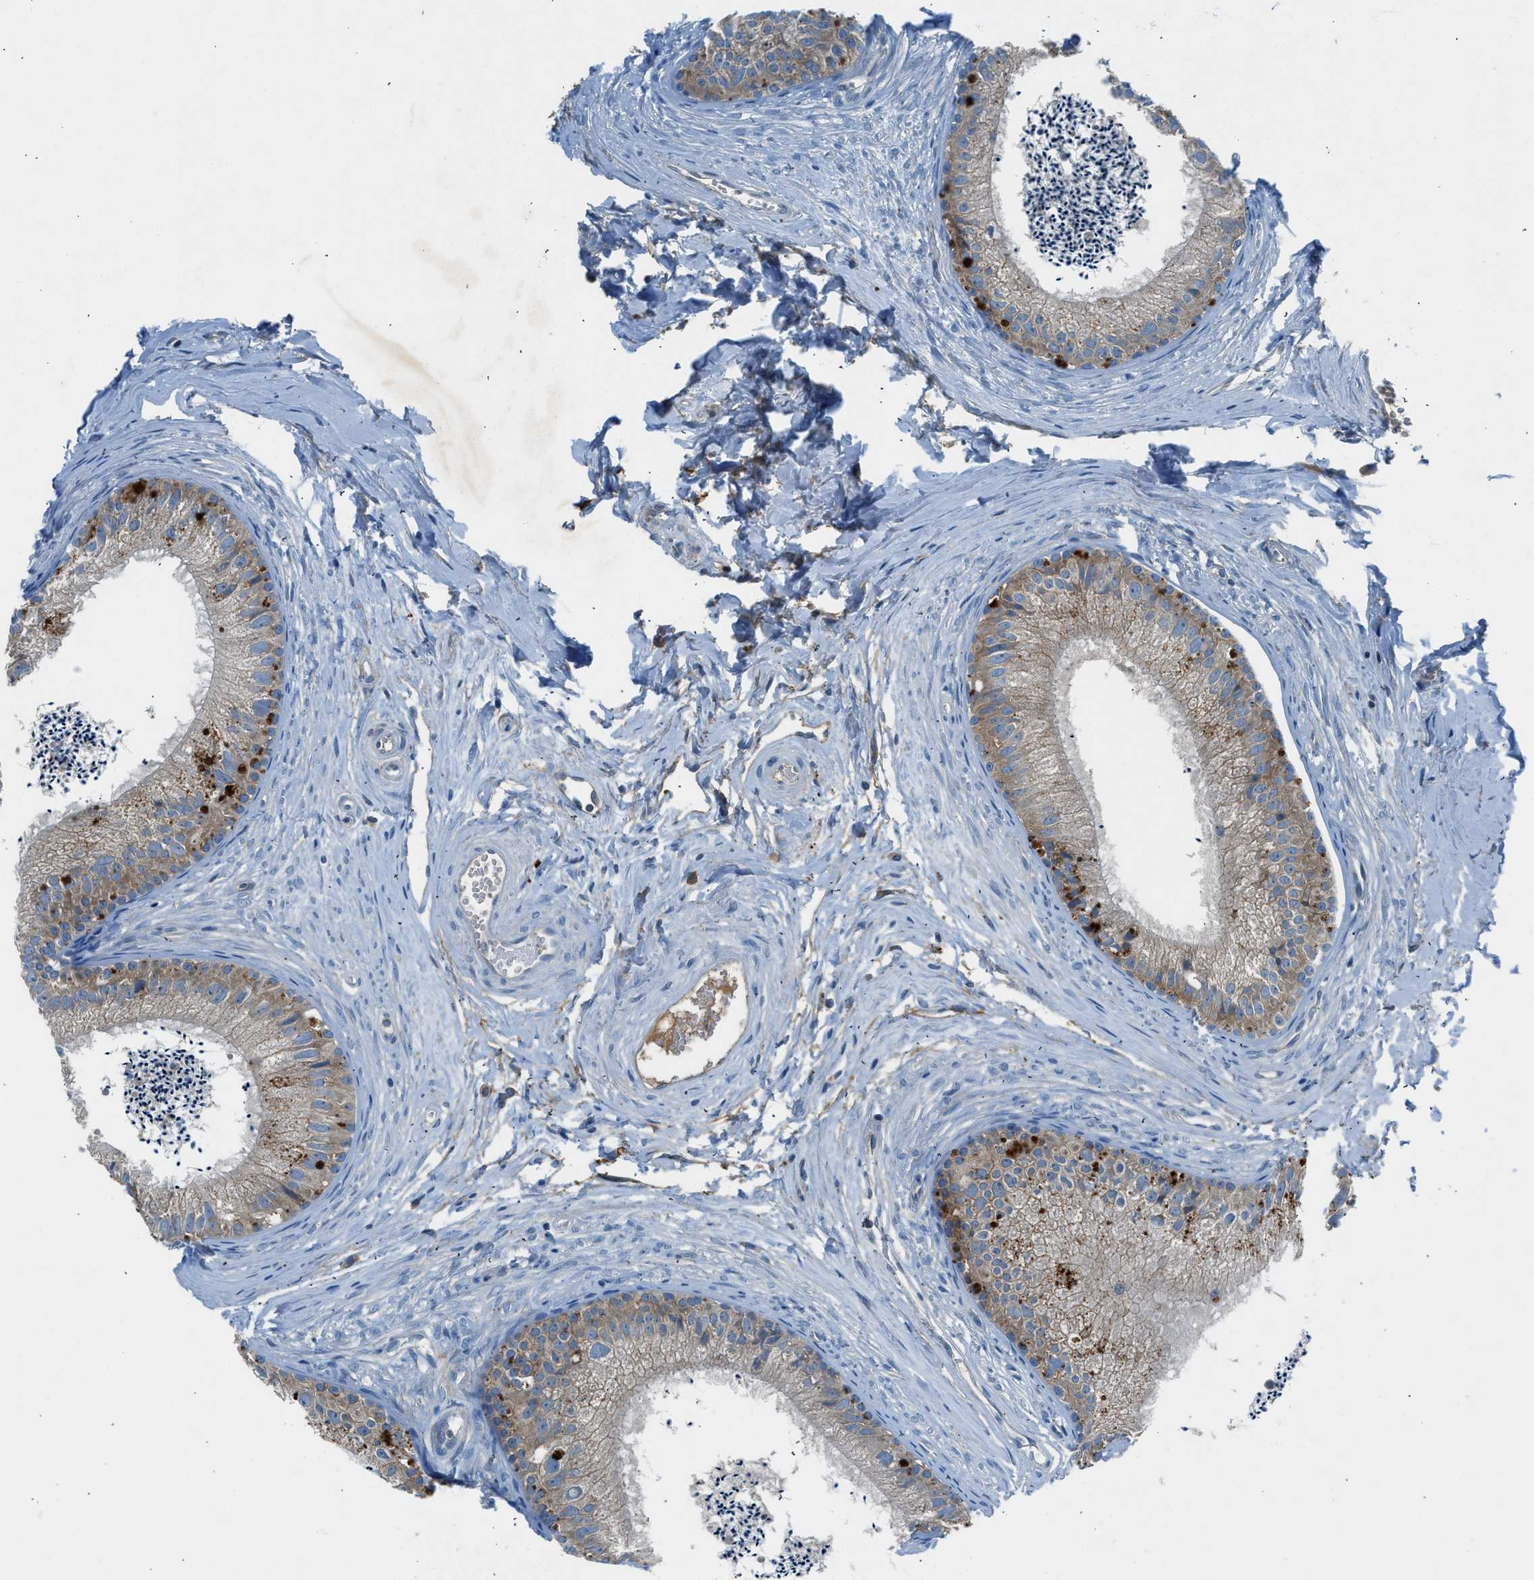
{"staining": {"intensity": "moderate", "quantity": ">75%", "location": "cytoplasmic/membranous"}, "tissue": "epididymis", "cell_type": "Glandular cells", "image_type": "normal", "snomed": [{"axis": "morphology", "description": "Normal tissue, NOS"}, {"axis": "topography", "description": "Epididymis"}], "caption": "A brown stain highlights moderate cytoplasmic/membranous expression of a protein in glandular cells of unremarkable human epididymis.", "gene": "BMP1", "patient": {"sex": "male", "age": 56}}